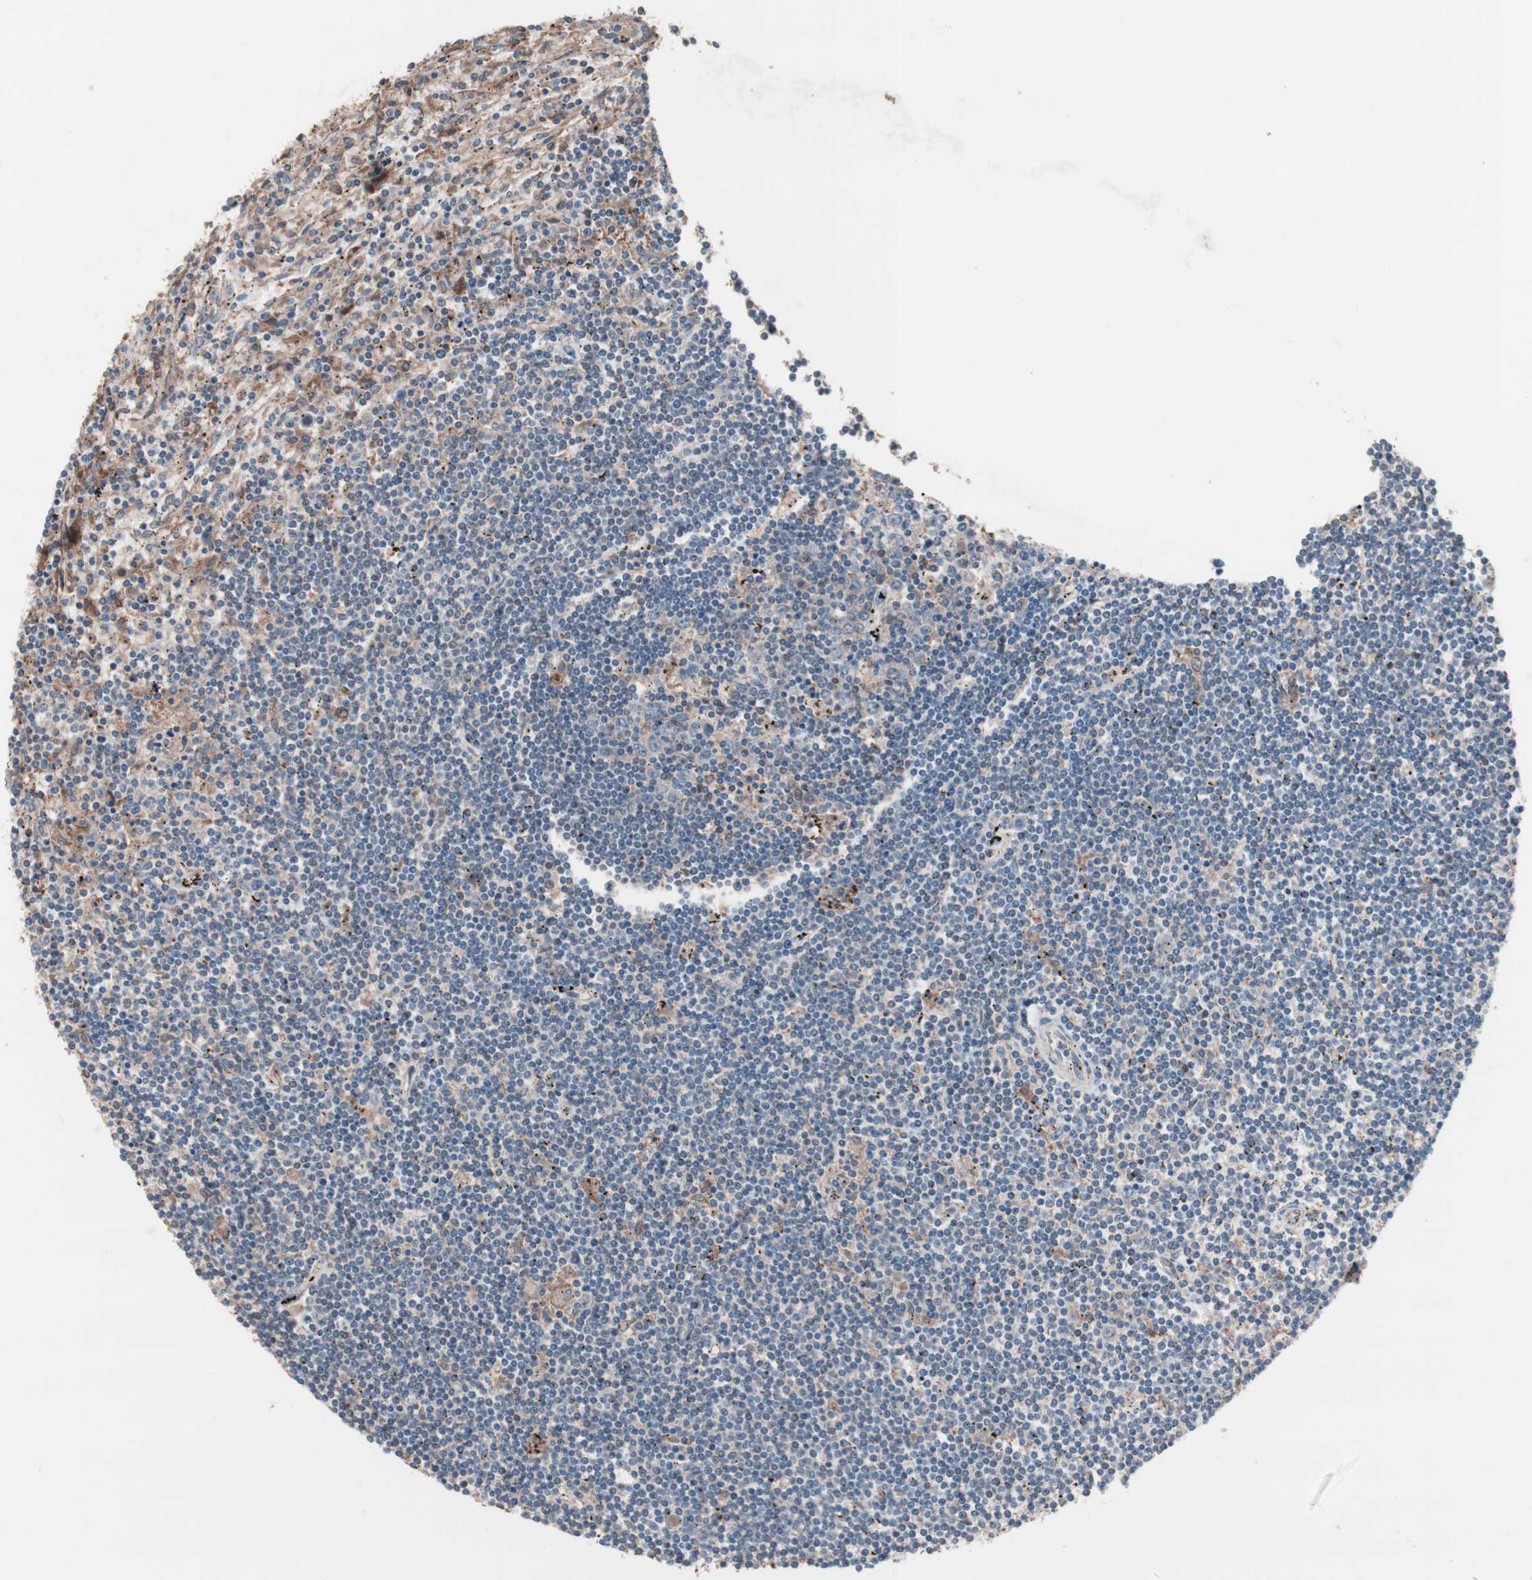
{"staining": {"intensity": "negative", "quantity": "none", "location": "none"}, "tissue": "lymphoma", "cell_type": "Tumor cells", "image_type": "cancer", "snomed": [{"axis": "morphology", "description": "Malignant lymphoma, non-Hodgkin's type, Low grade"}, {"axis": "topography", "description": "Spleen"}], "caption": "IHC of low-grade malignant lymphoma, non-Hodgkin's type reveals no expression in tumor cells.", "gene": "ATG7", "patient": {"sex": "male", "age": 76}}